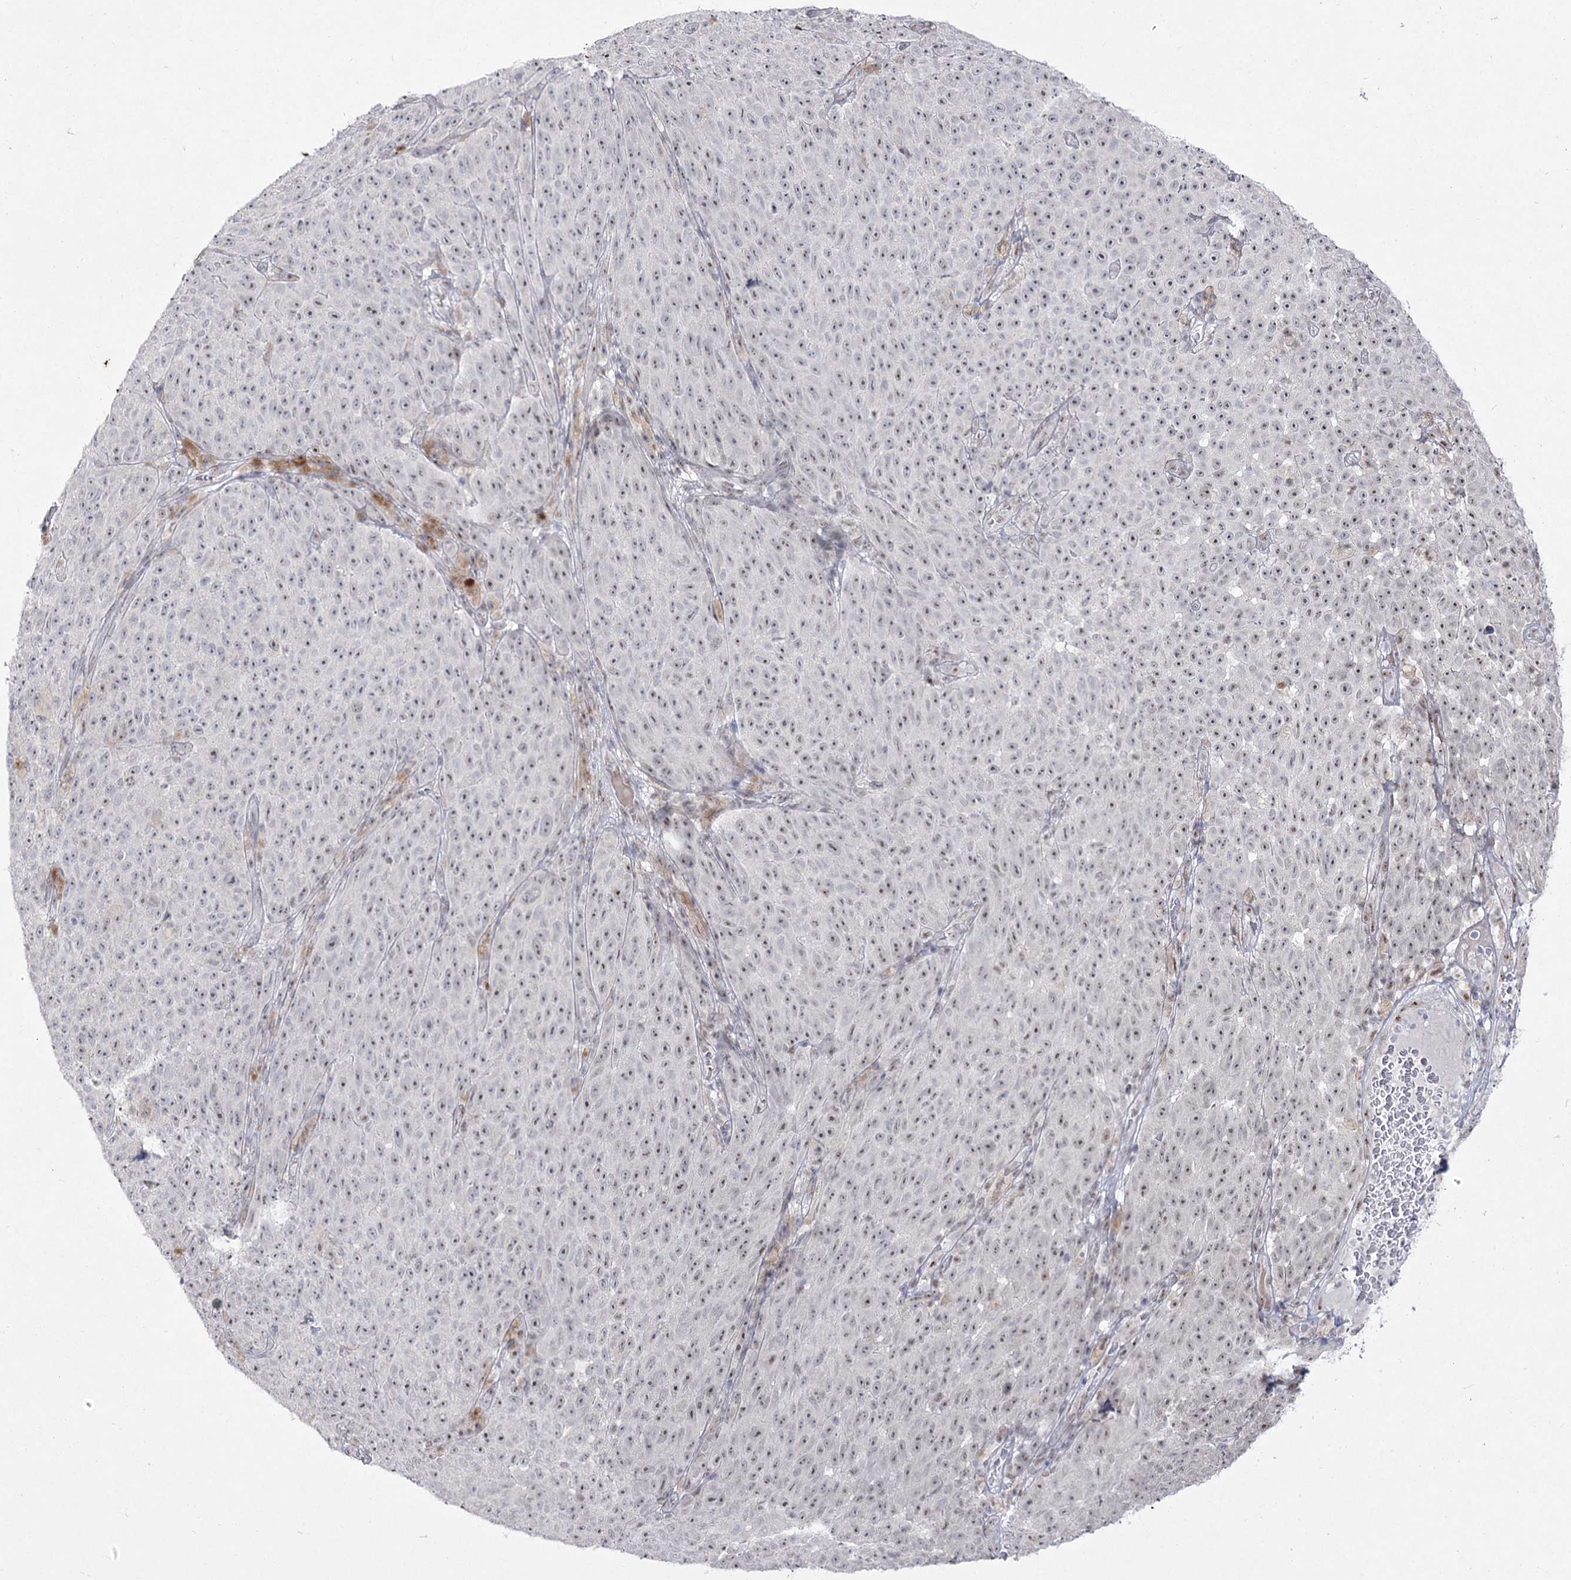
{"staining": {"intensity": "negative", "quantity": "none", "location": "none"}, "tissue": "melanoma", "cell_type": "Tumor cells", "image_type": "cancer", "snomed": [{"axis": "morphology", "description": "Malignant melanoma, NOS"}, {"axis": "topography", "description": "Skin"}], "caption": "Immunohistochemistry (IHC) of human melanoma shows no expression in tumor cells. Brightfield microscopy of immunohistochemistry stained with DAB (3,3'-diaminobenzidine) (brown) and hematoxylin (blue), captured at high magnification.", "gene": "DDX50", "patient": {"sex": "female", "age": 82}}